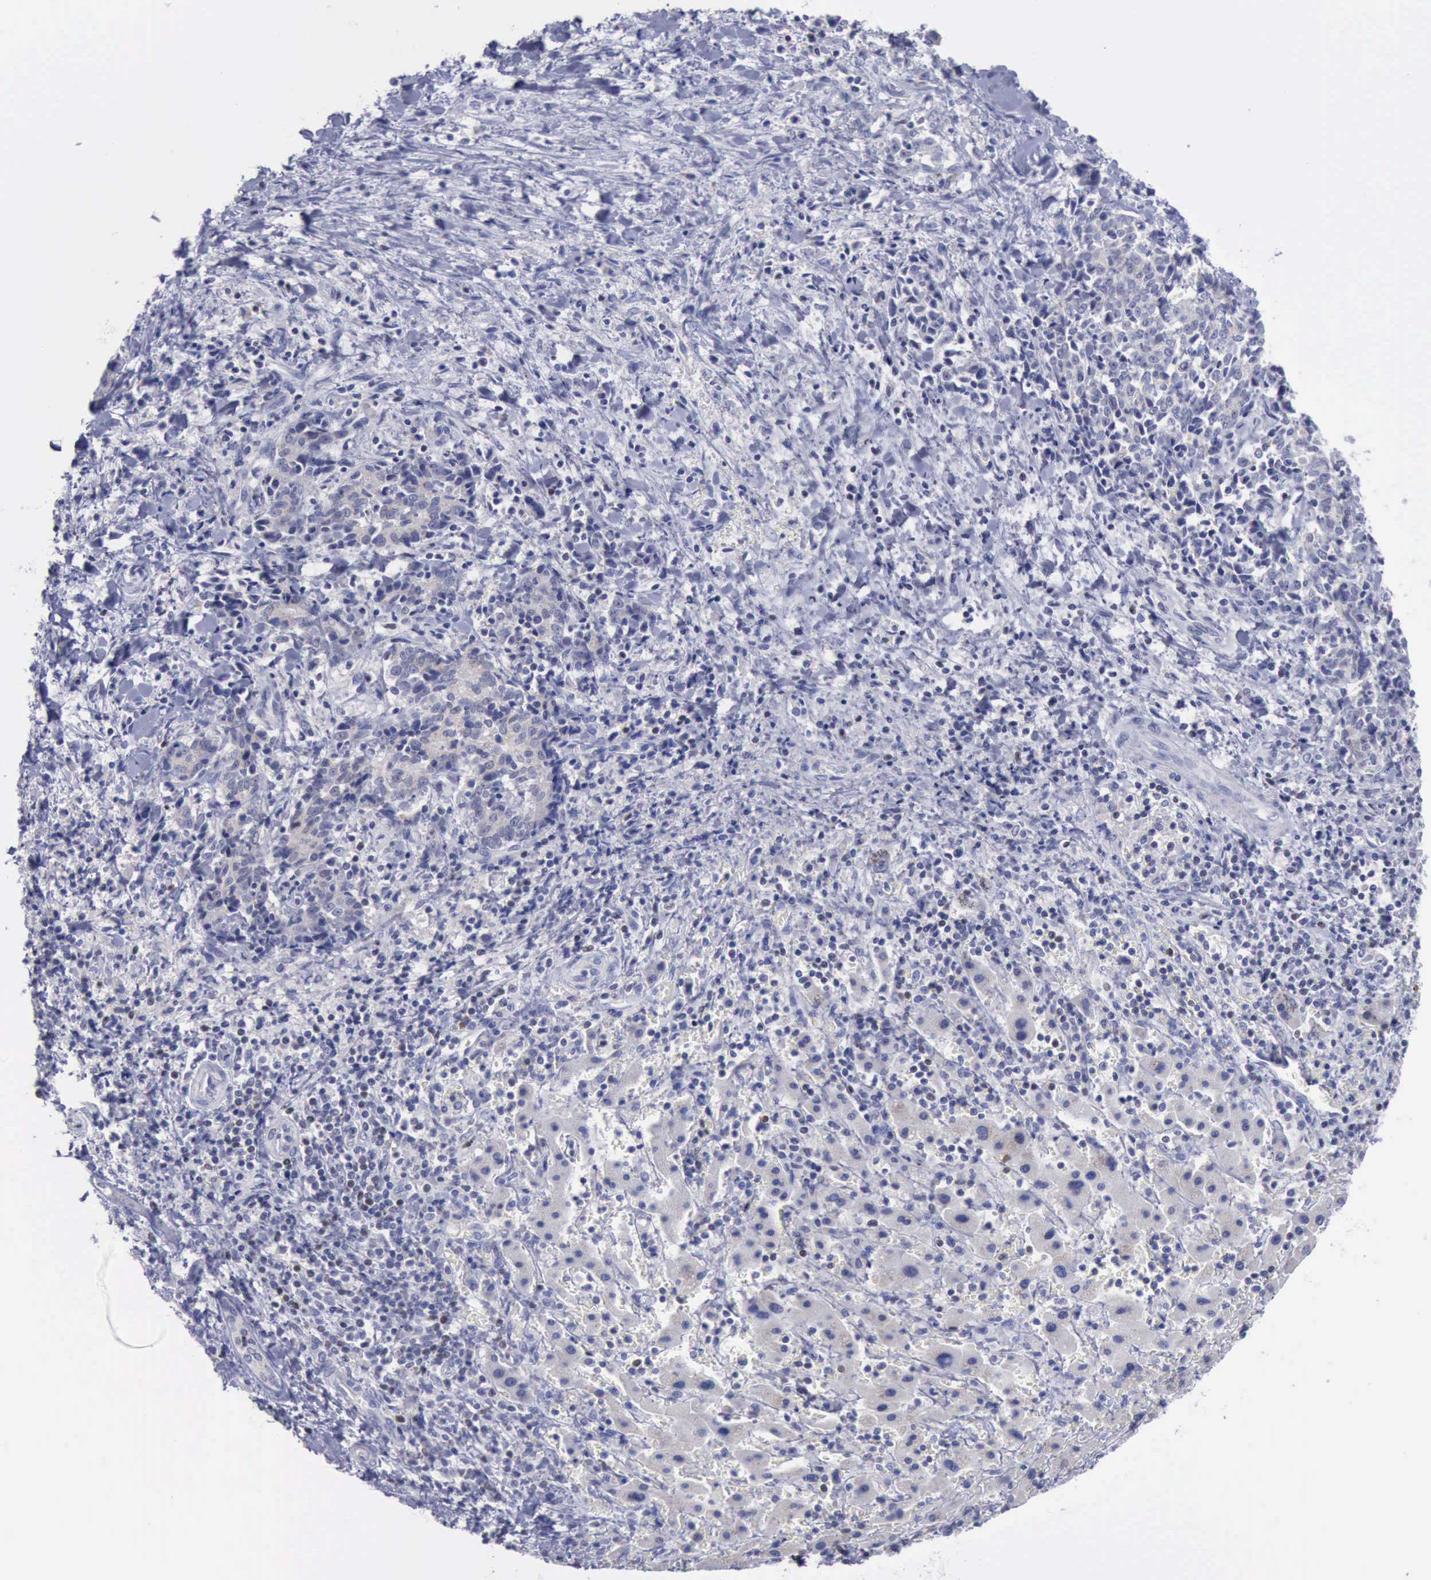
{"staining": {"intensity": "negative", "quantity": "none", "location": "none"}, "tissue": "liver cancer", "cell_type": "Tumor cells", "image_type": "cancer", "snomed": [{"axis": "morphology", "description": "Cholangiocarcinoma"}, {"axis": "topography", "description": "Liver"}], "caption": "Tumor cells are negative for brown protein staining in cholangiocarcinoma (liver). (IHC, brightfield microscopy, high magnification).", "gene": "SATB2", "patient": {"sex": "male", "age": 57}}